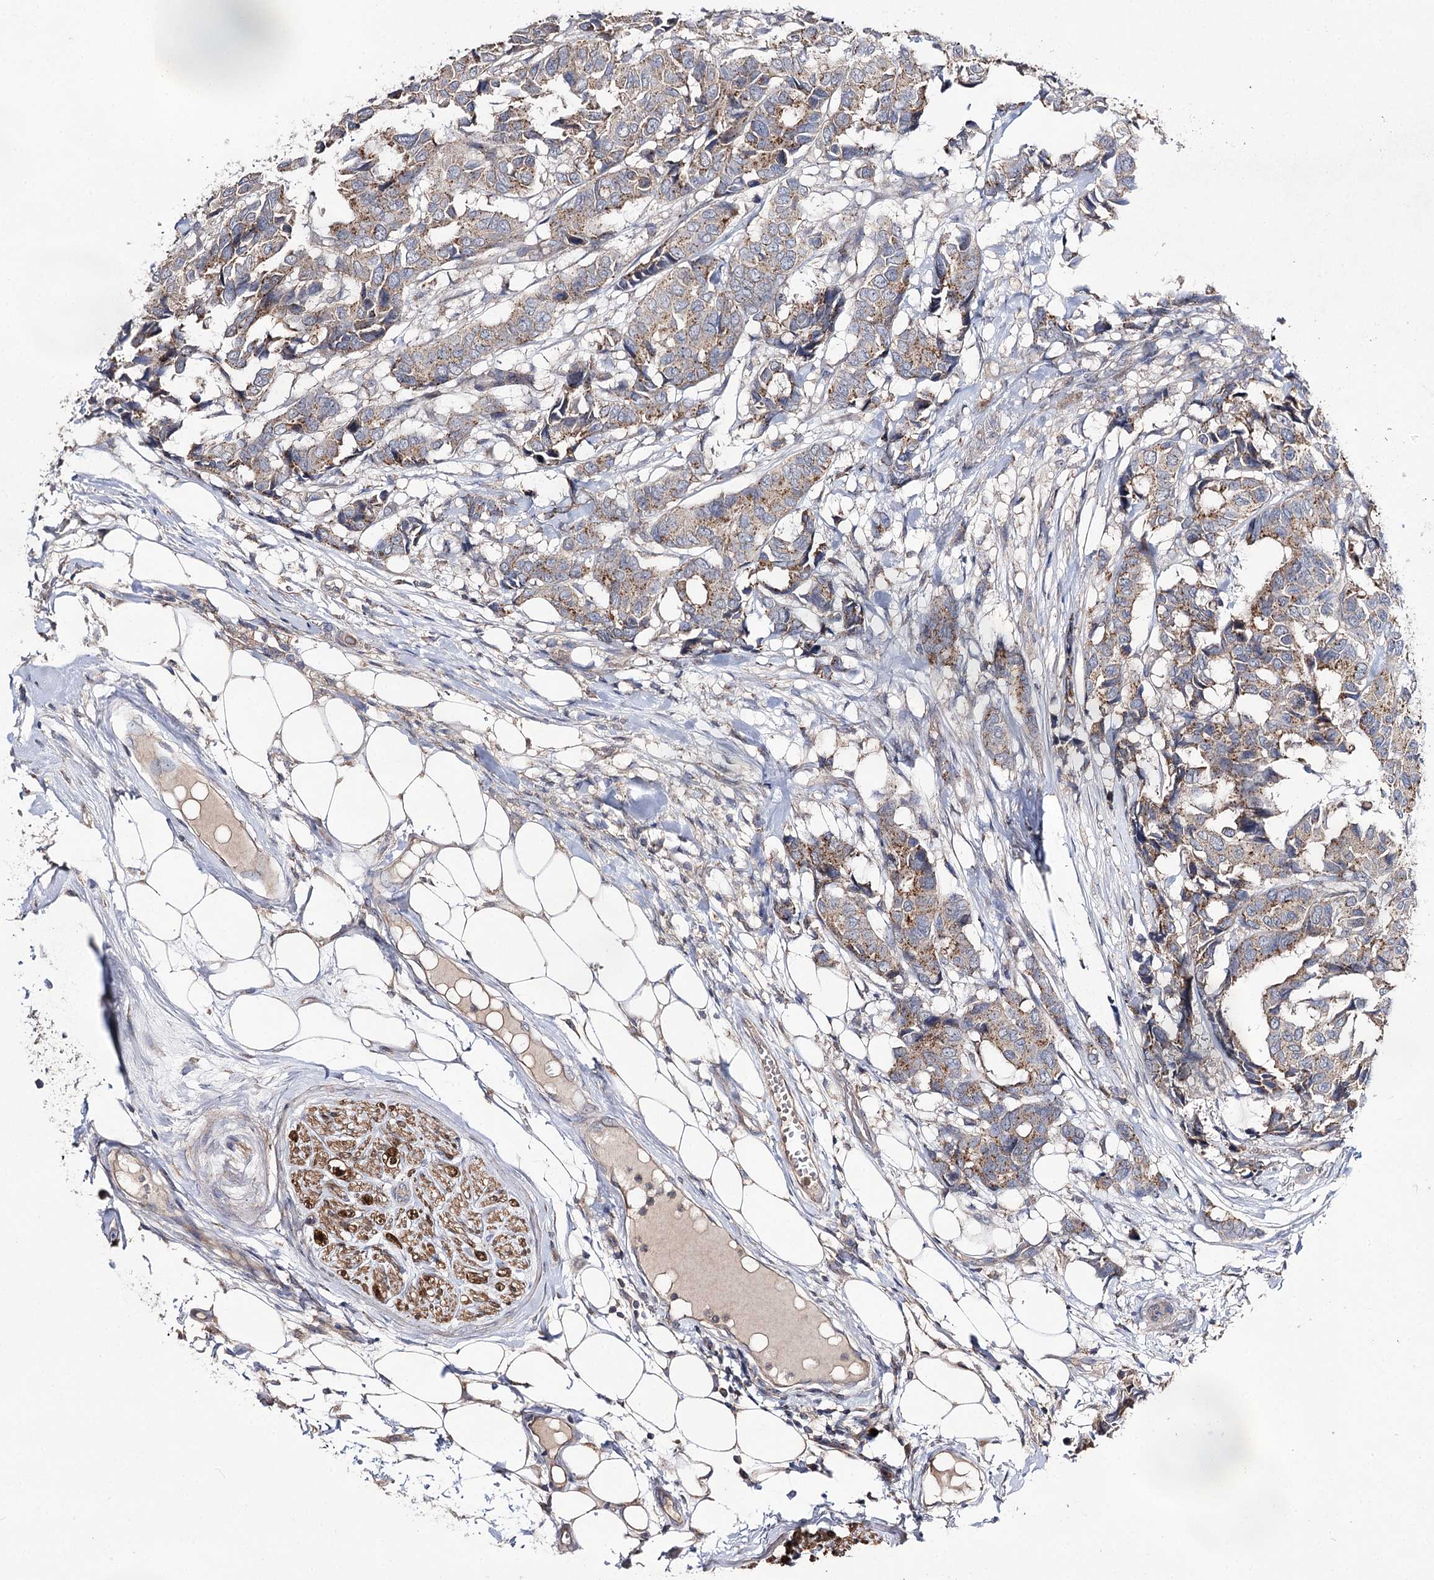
{"staining": {"intensity": "moderate", "quantity": ">75%", "location": "cytoplasmic/membranous"}, "tissue": "breast cancer", "cell_type": "Tumor cells", "image_type": "cancer", "snomed": [{"axis": "morphology", "description": "Duct carcinoma"}, {"axis": "topography", "description": "Breast"}], "caption": "DAB immunohistochemical staining of human breast cancer (intraductal carcinoma) exhibits moderate cytoplasmic/membranous protein expression in approximately >75% of tumor cells.", "gene": "AURKC", "patient": {"sex": "female", "age": 87}}